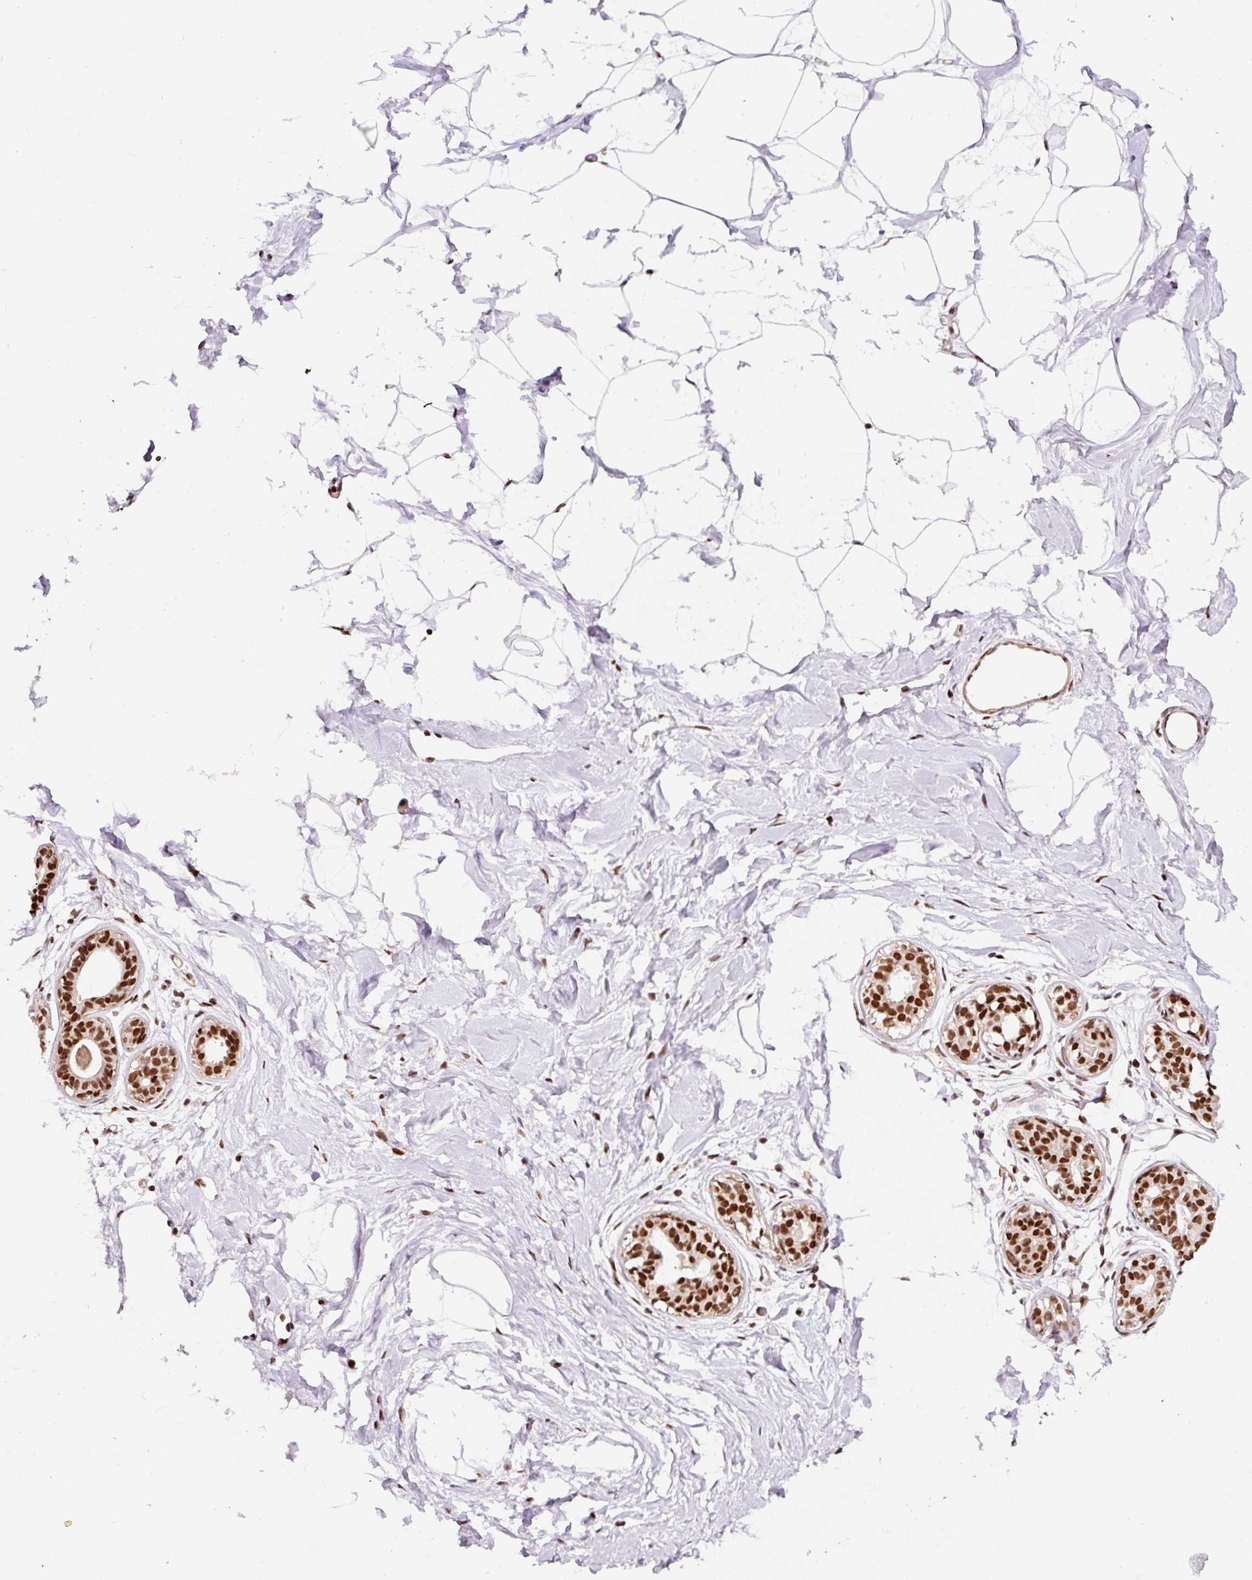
{"staining": {"intensity": "strong", "quantity": "<25%", "location": "nuclear"}, "tissue": "breast", "cell_type": "Adipocytes", "image_type": "normal", "snomed": [{"axis": "morphology", "description": "Normal tissue, NOS"}, {"axis": "topography", "description": "Breast"}], "caption": "This photomicrograph exhibits immunohistochemistry (IHC) staining of benign human breast, with medium strong nuclear expression in approximately <25% of adipocytes.", "gene": "HNRNPC", "patient": {"sex": "female", "age": 45}}